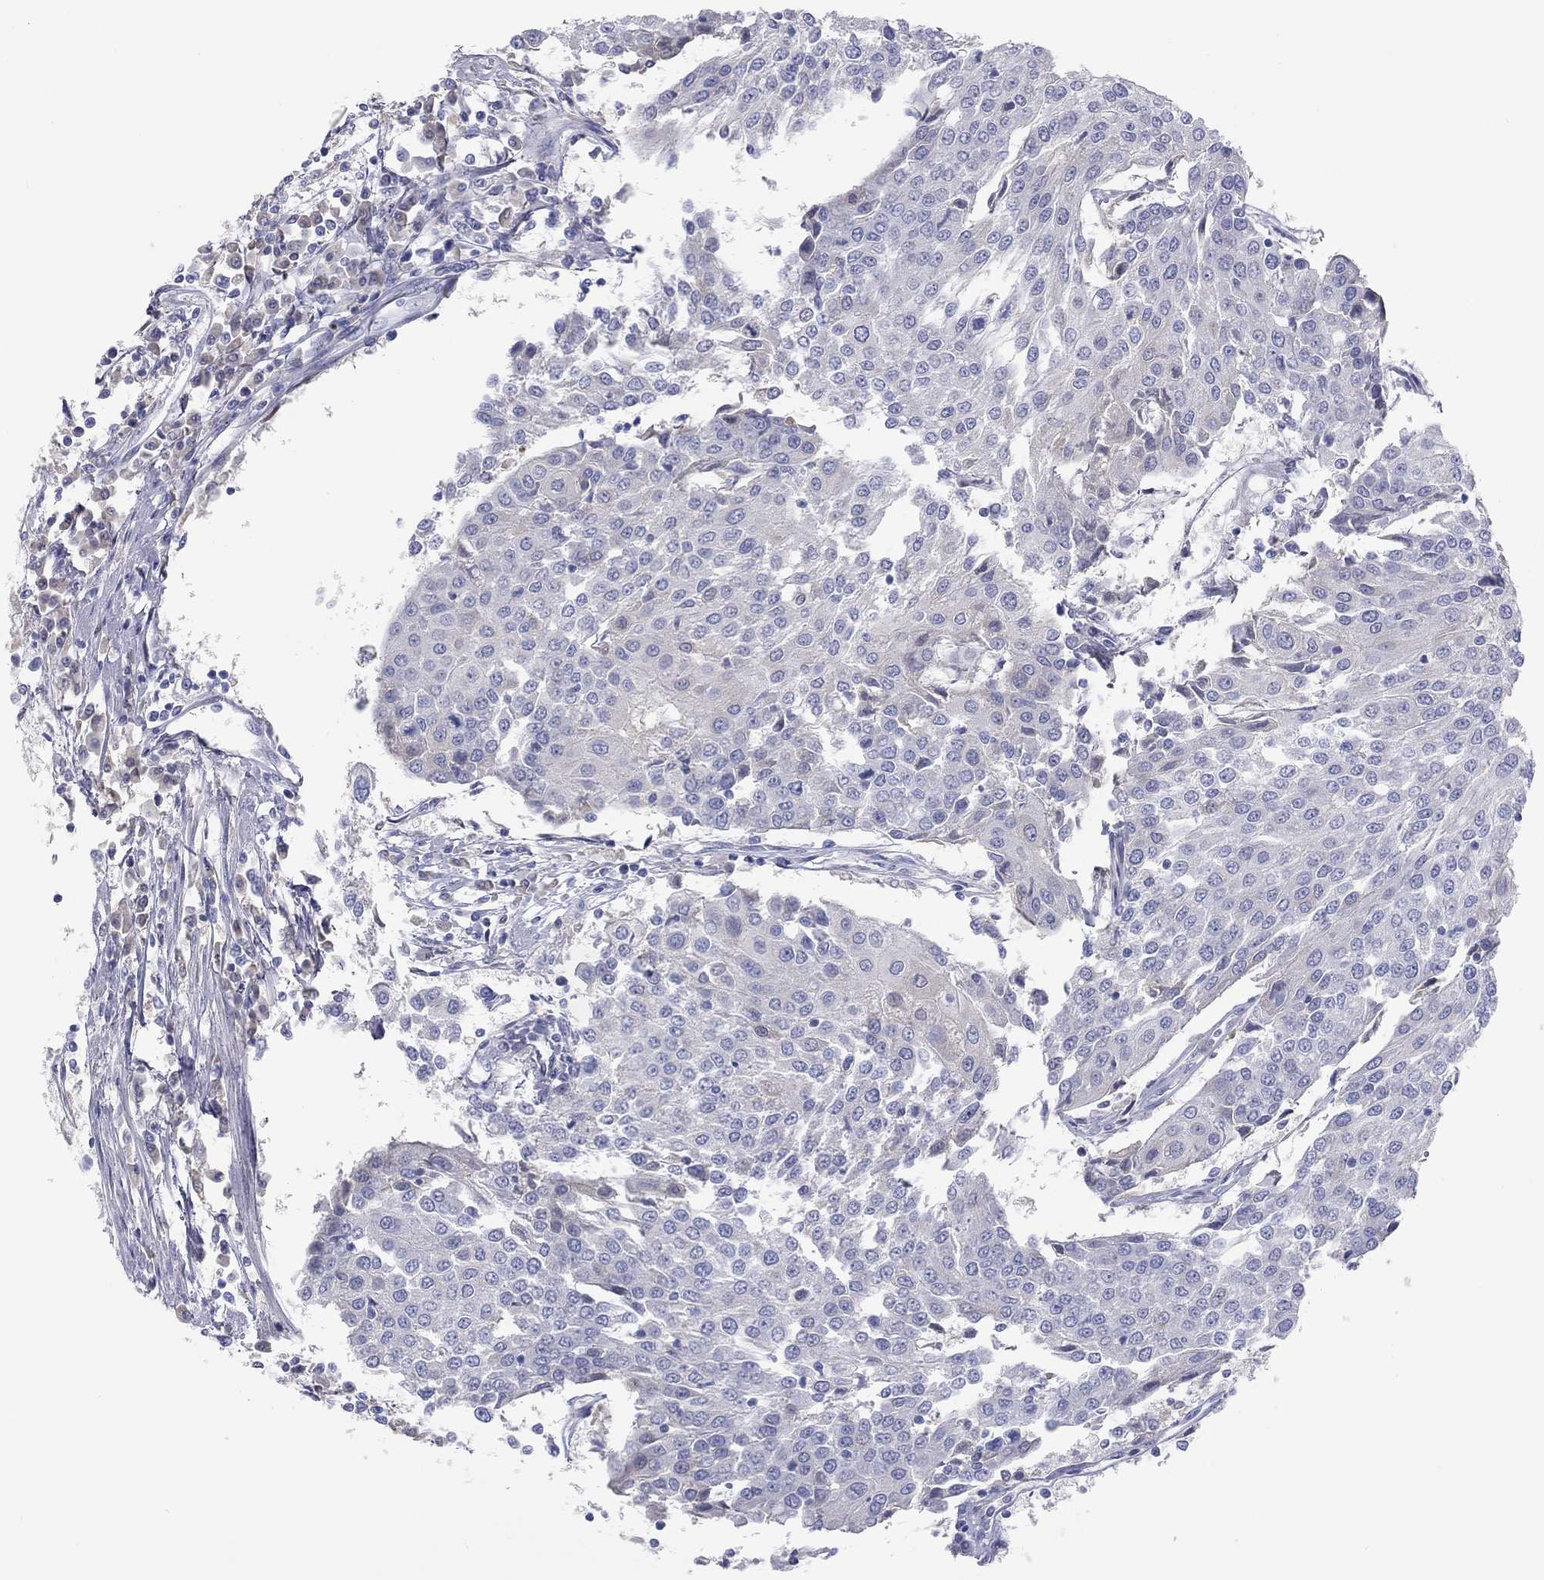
{"staining": {"intensity": "negative", "quantity": "none", "location": "none"}, "tissue": "urothelial cancer", "cell_type": "Tumor cells", "image_type": "cancer", "snomed": [{"axis": "morphology", "description": "Urothelial carcinoma, High grade"}, {"axis": "topography", "description": "Urinary bladder"}], "caption": "This photomicrograph is of urothelial cancer stained with immunohistochemistry (IHC) to label a protein in brown with the nuclei are counter-stained blue. There is no expression in tumor cells. Nuclei are stained in blue.", "gene": "ST7L", "patient": {"sex": "female", "age": 85}}